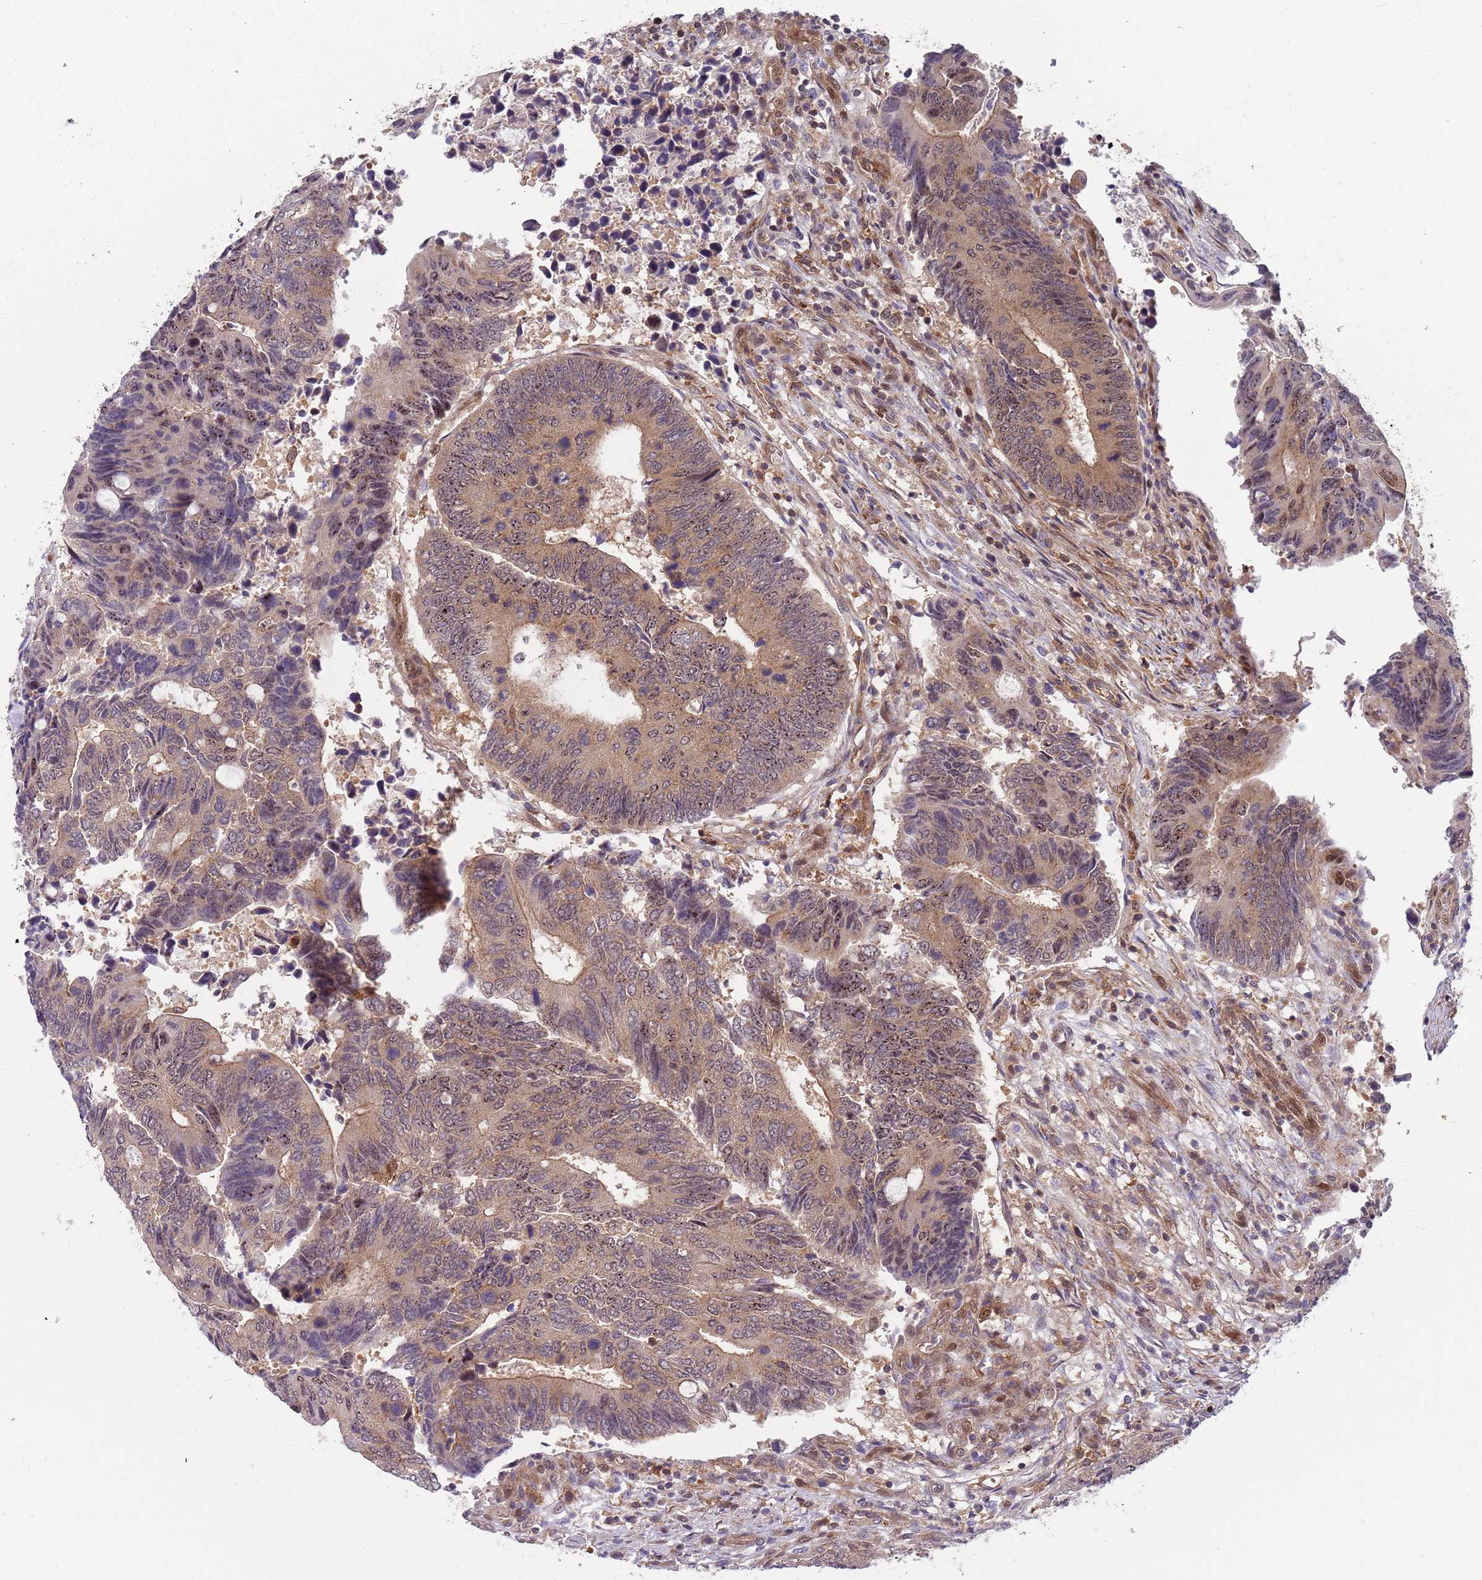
{"staining": {"intensity": "moderate", "quantity": "25%-75%", "location": "cytoplasmic/membranous,nuclear"}, "tissue": "colorectal cancer", "cell_type": "Tumor cells", "image_type": "cancer", "snomed": [{"axis": "morphology", "description": "Adenocarcinoma, NOS"}, {"axis": "topography", "description": "Colon"}], "caption": "Colorectal cancer tissue exhibits moderate cytoplasmic/membranous and nuclear positivity in approximately 25%-75% of tumor cells", "gene": "GGA1", "patient": {"sex": "male", "age": 87}}